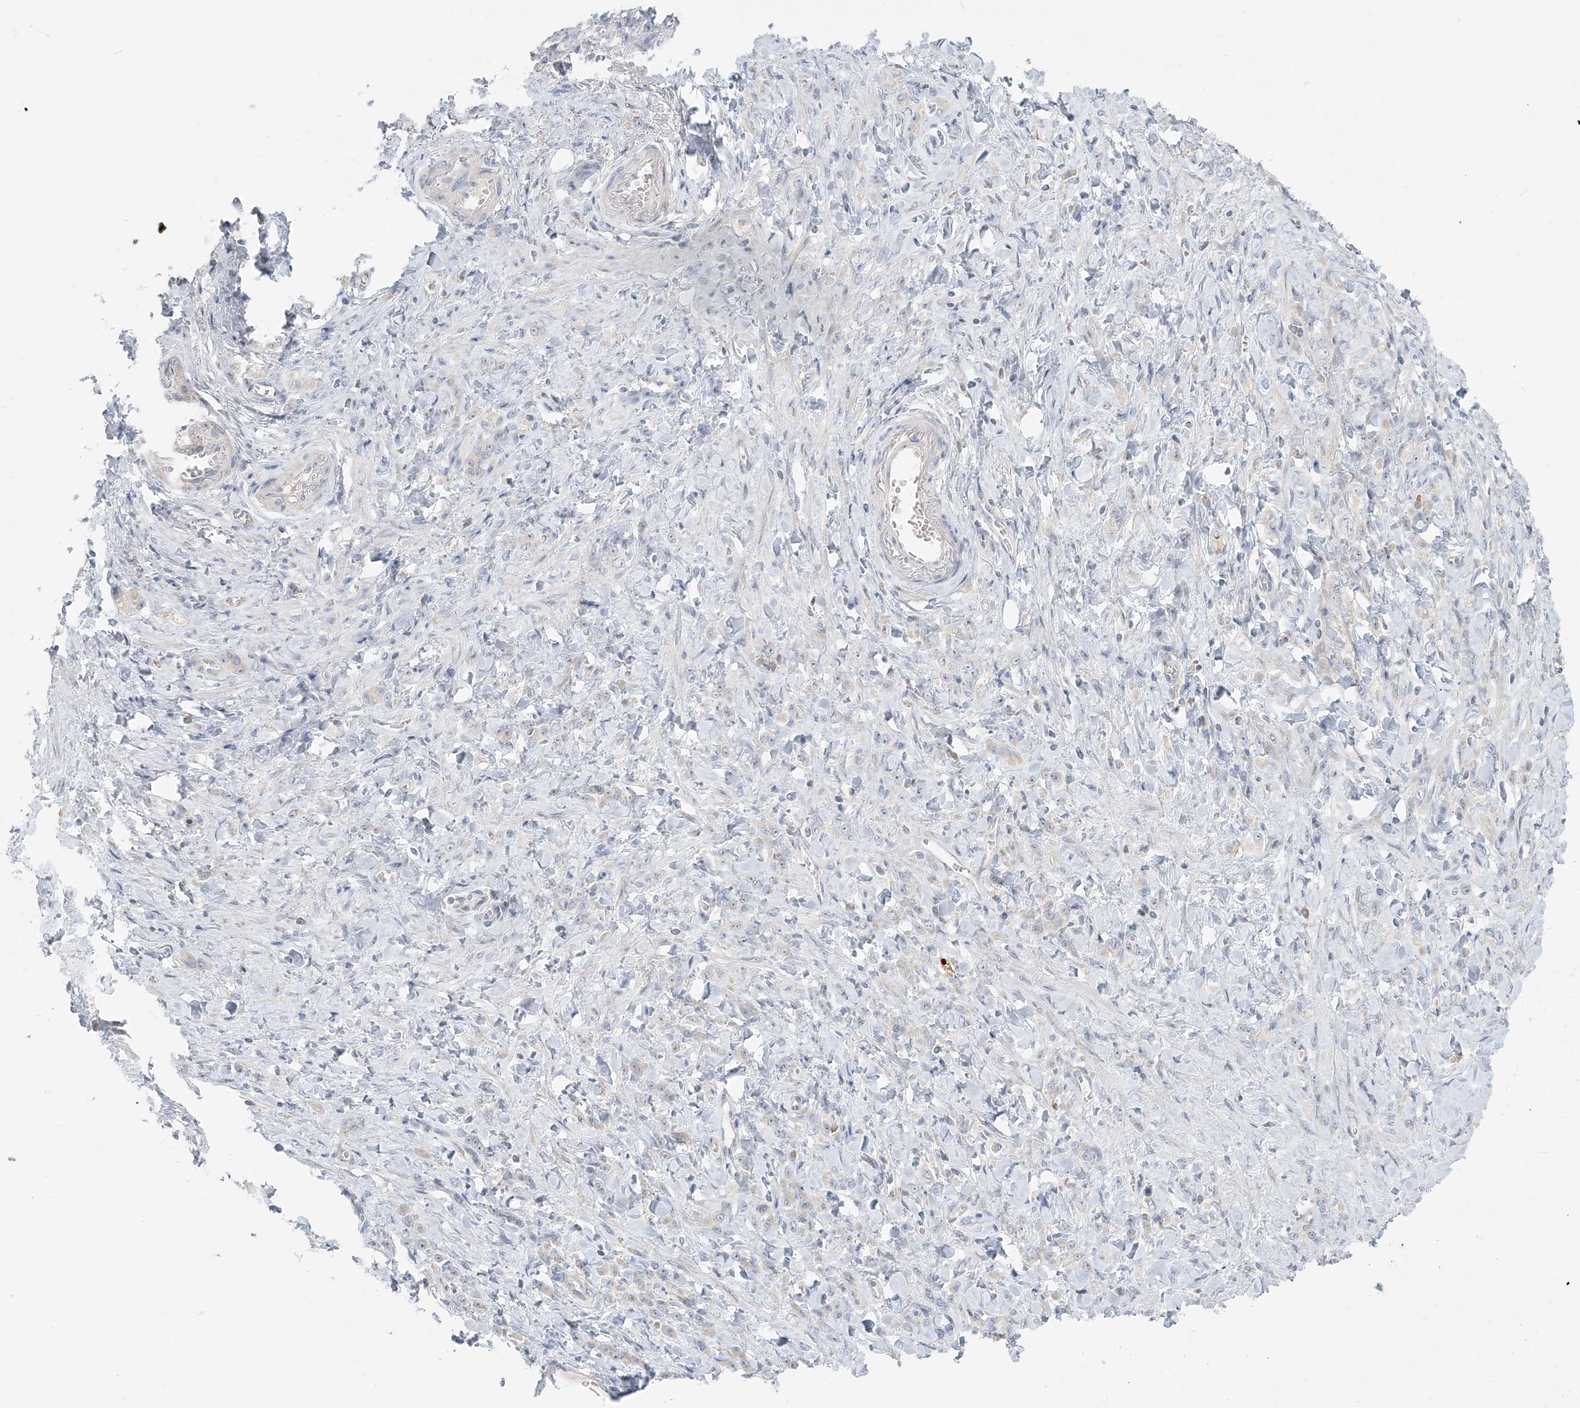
{"staining": {"intensity": "negative", "quantity": "none", "location": "none"}, "tissue": "stomach cancer", "cell_type": "Tumor cells", "image_type": "cancer", "snomed": [{"axis": "morphology", "description": "Normal tissue, NOS"}, {"axis": "morphology", "description": "Adenocarcinoma, NOS"}, {"axis": "topography", "description": "Stomach"}], "caption": "A micrograph of adenocarcinoma (stomach) stained for a protein shows no brown staining in tumor cells.", "gene": "NAA11", "patient": {"sex": "male", "age": 82}}